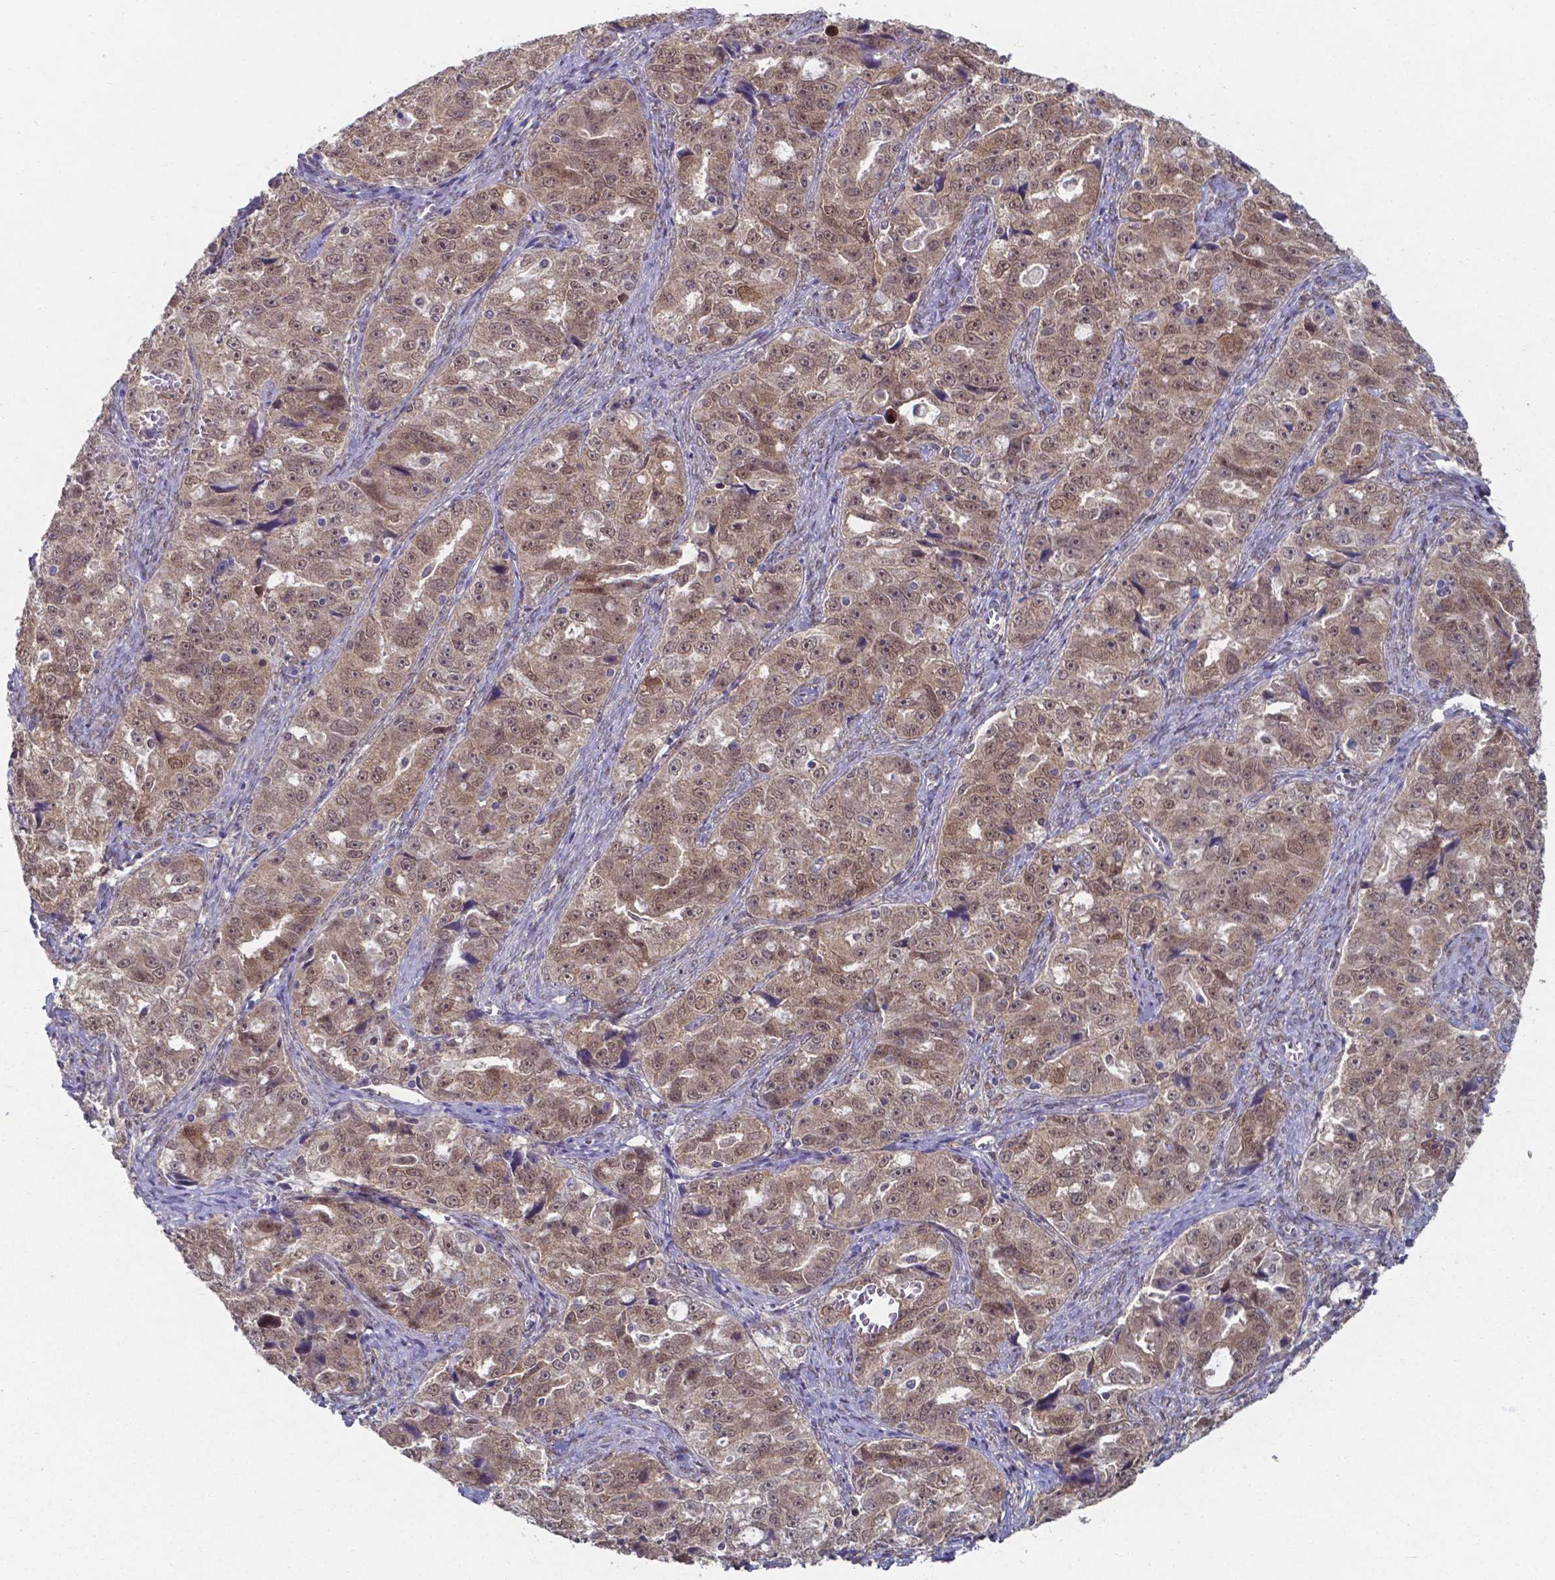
{"staining": {"intensity": "weak", "quantity": ">75%", "location": "cytoplasmic/membranous,nuclear"}, "tissue": "ovarian cancer", "cell_type": "Tumor cells", "image_type": "cancer", "snomed": [{"axis": "morphology", "description": "Cystadenocarcinoma, serous, NOS"}, {"axis": "topography", "description": "Ovary"}], "caption": "Ovarian cancer (serous cystadenocarcinoma) tissue exhibits weak cytoplasmic/membranous and nuclear staining in approximately >75% of tumor cells", "gene": "UBE2E2", "patient": {"sex": "female", "age": 51}}